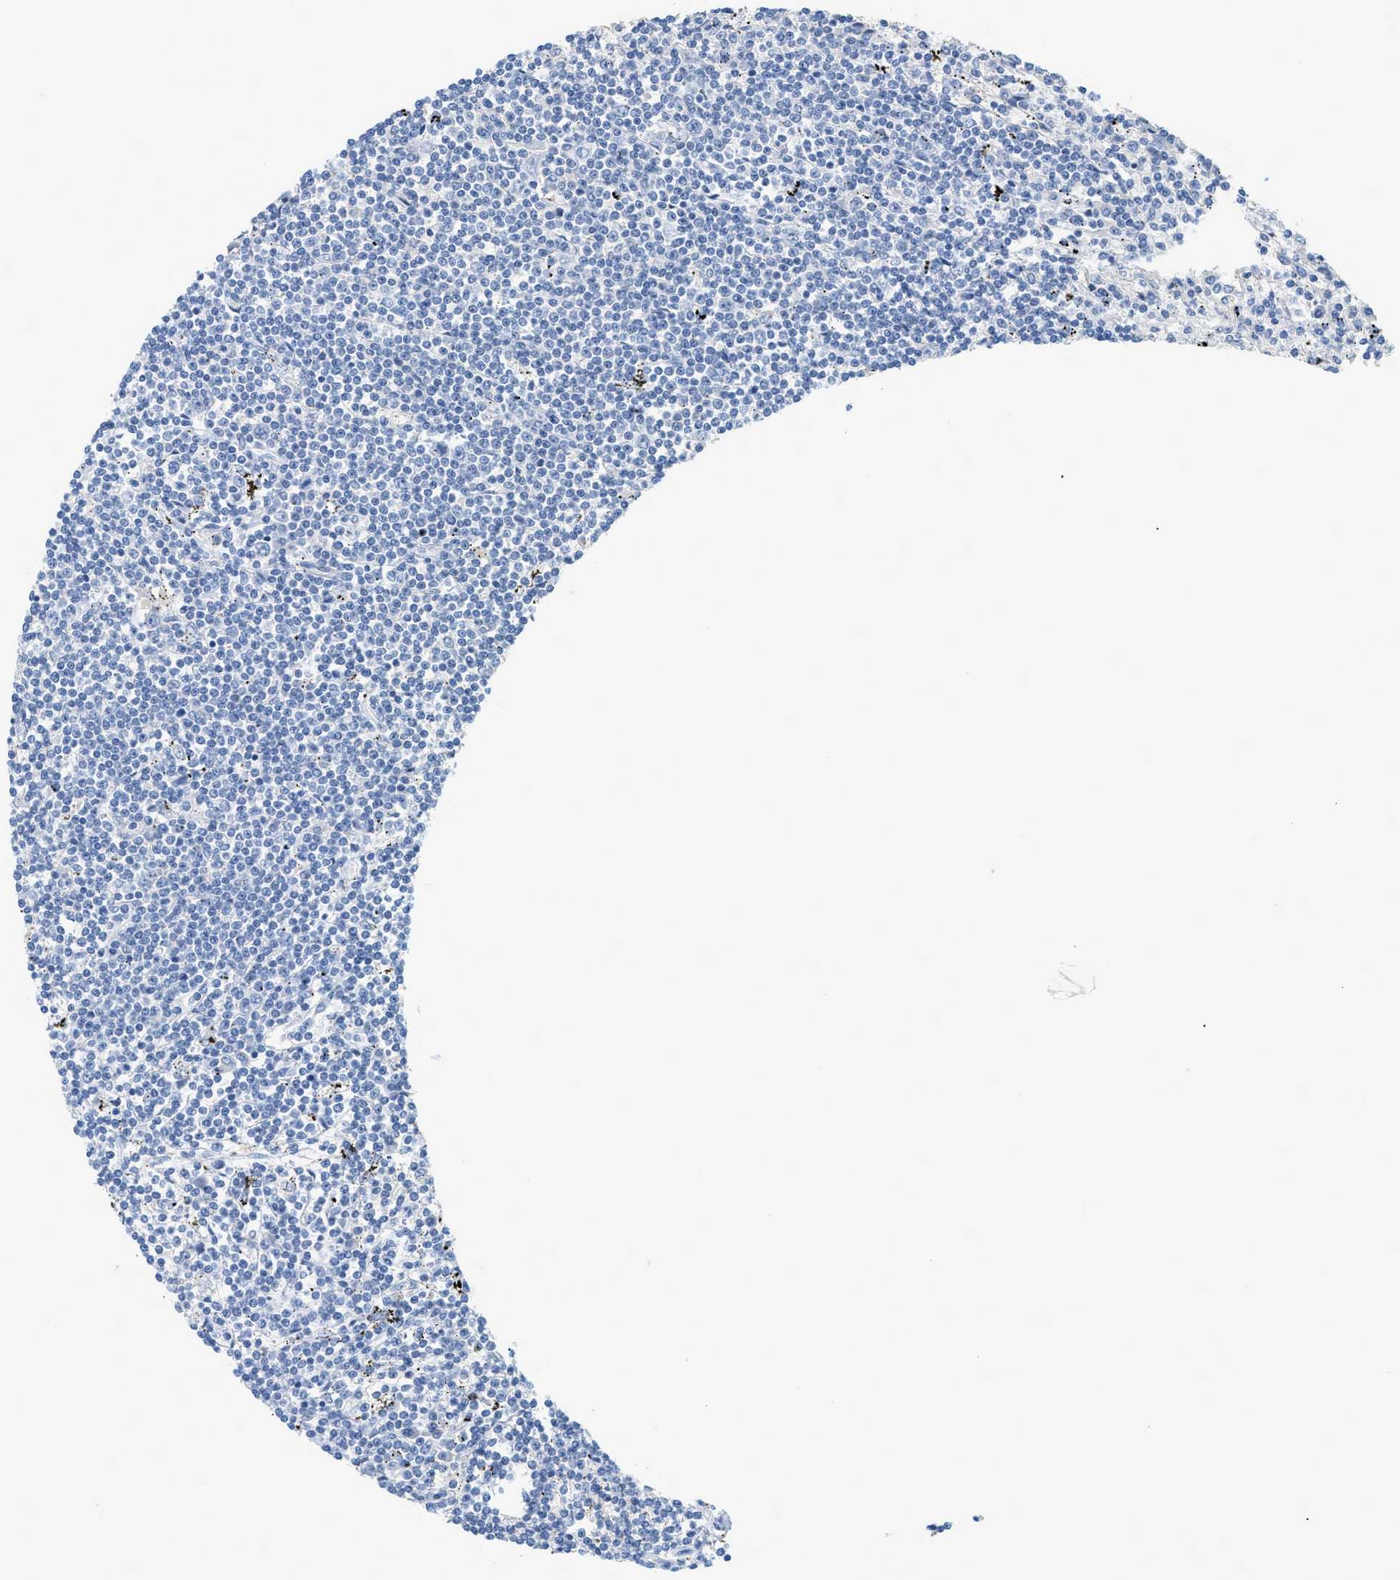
{"staining": {"intensity": "negative", "quantity": "none", "location": "none"}, "tissue": "lymphoma", "cell_type": "Tumor cells", "image_type": "cancer", "snomed": [{"axis": "morphology", "description": "Malignant lymphoma, non-Hodgkin's type, Low grade"}, {"axis": "topography", "description": "Spleen"}], "caption": "Immunohistochemistry histopathology image of neoplastic tissue: human lymphoma stained with DAB exhibits no significant protein staining in tumor cells.", "gene": "PAPPA", "patient": {"sex": "male", "age": 76}}